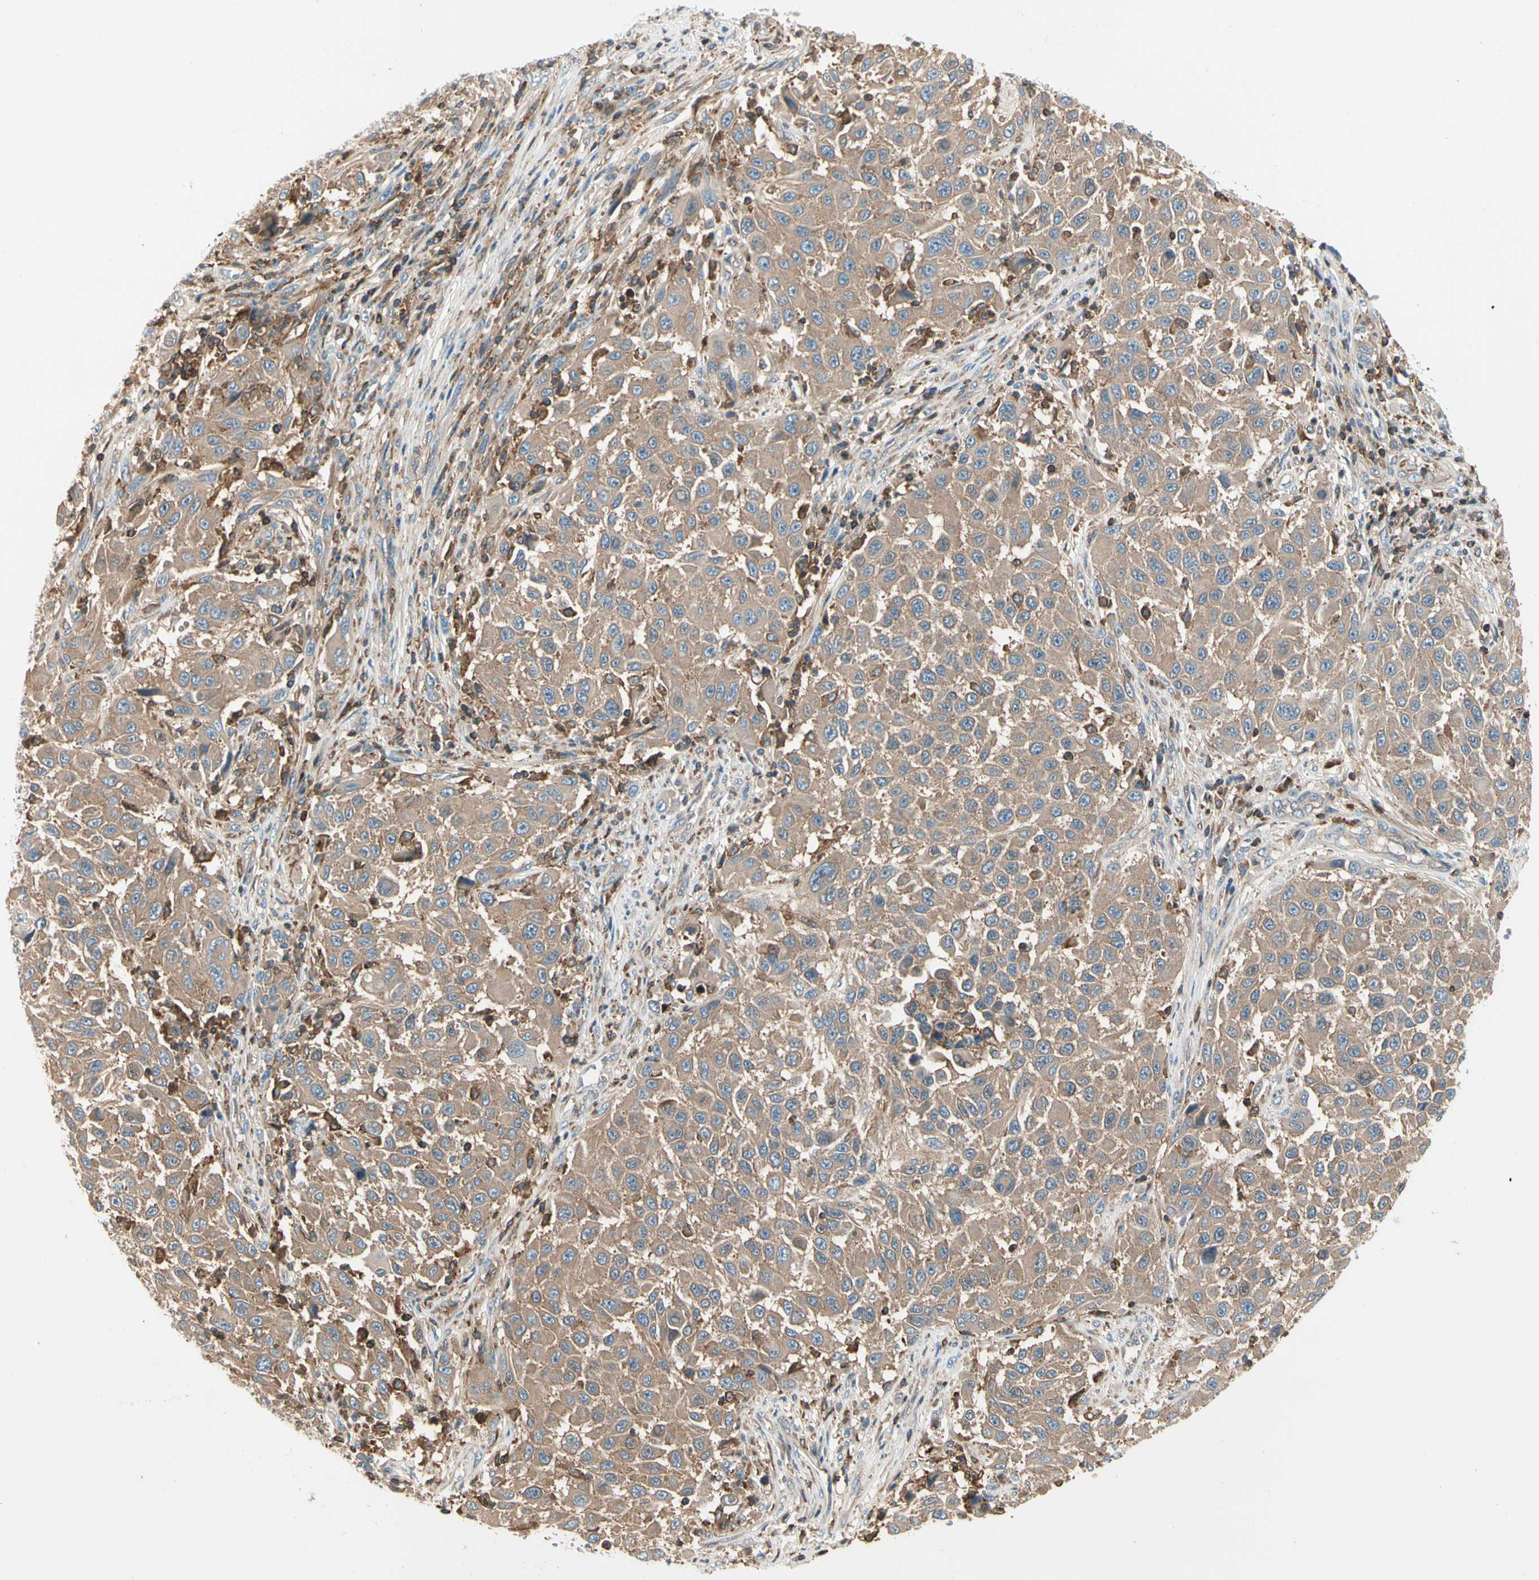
{"staining": {"intensity": "weak", "quantity": ">75%", "location": "cytoplasmic/membranous"}, "tissue": "melanoma", "cell_type": "Tumor cells", "image_type": "cancer", "snomed": [{"axis": "morphology", "description": "Malignant melanoma, Metastatic site"}, {"axis": "topography", "description": "Lymph node"}], "caption": "Protein analysis of melanoma tissue demonstrates weak cytoplasmic/membranous positivity in about >75% of tumor cells. The staining is performed using DAB brown chromogen to label protein expression. The nuclei are counter-stained blue using hematoxylin.", "gene": "CAPZA2", "patient": {"sex": "male", "age": 61}}